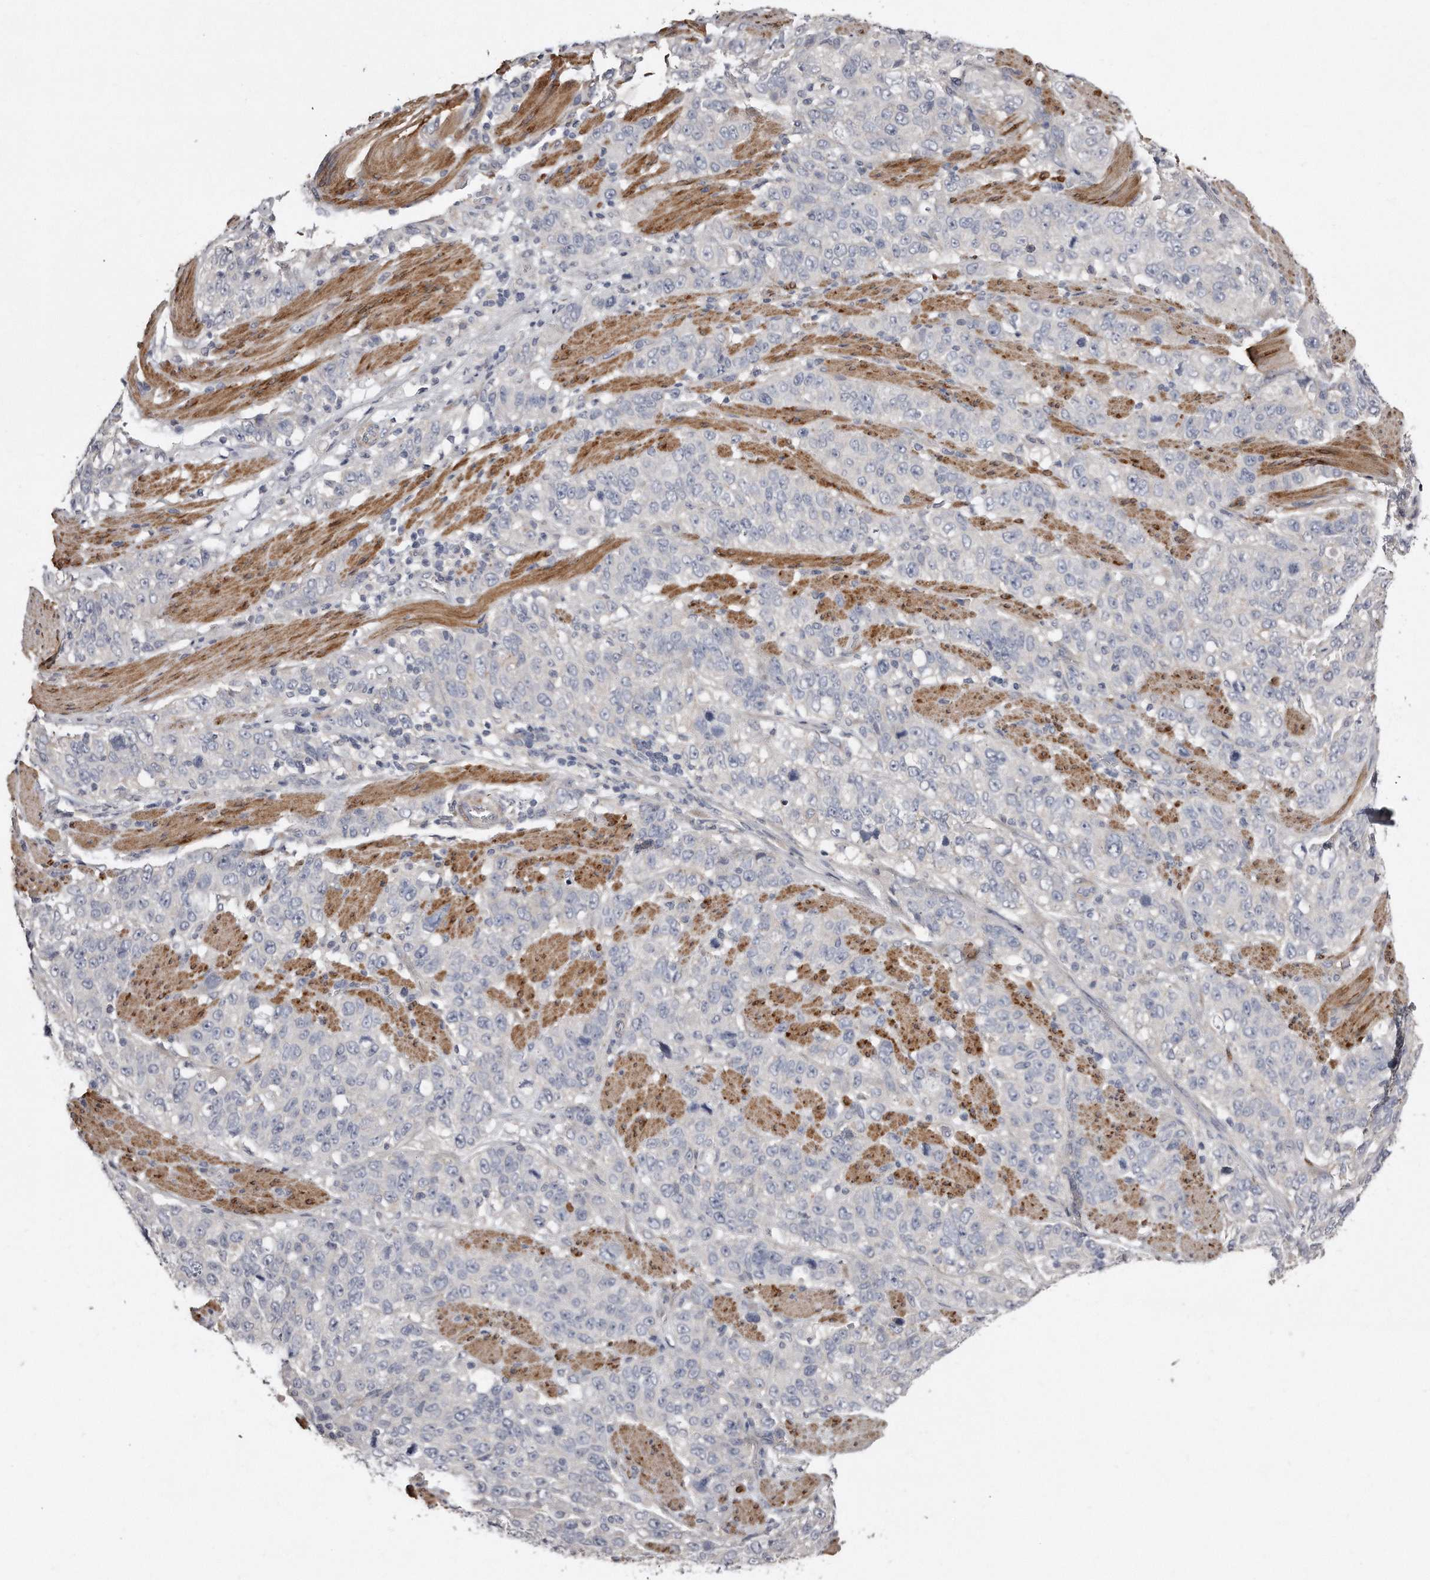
{"staining": {"intensity": "negative", "quantity": "none", "location": "none"}, "tissue": "stomach cancer", "cell_type": "Tumor cells", "image_type": "cancer", "snomed": [{"axis": "morphology", "description": "Adenocarcinoma, NOS"}, {"axis": "topography", "description": "Stomach"}], "caption": "Immunohistochemistry (IHC) histopathology image of stomach cancer stained for a protein (brown), which shows no expression in tumor cells.", "gene": "LMOD1", "patient": {"sex": "male", "age": 48}}